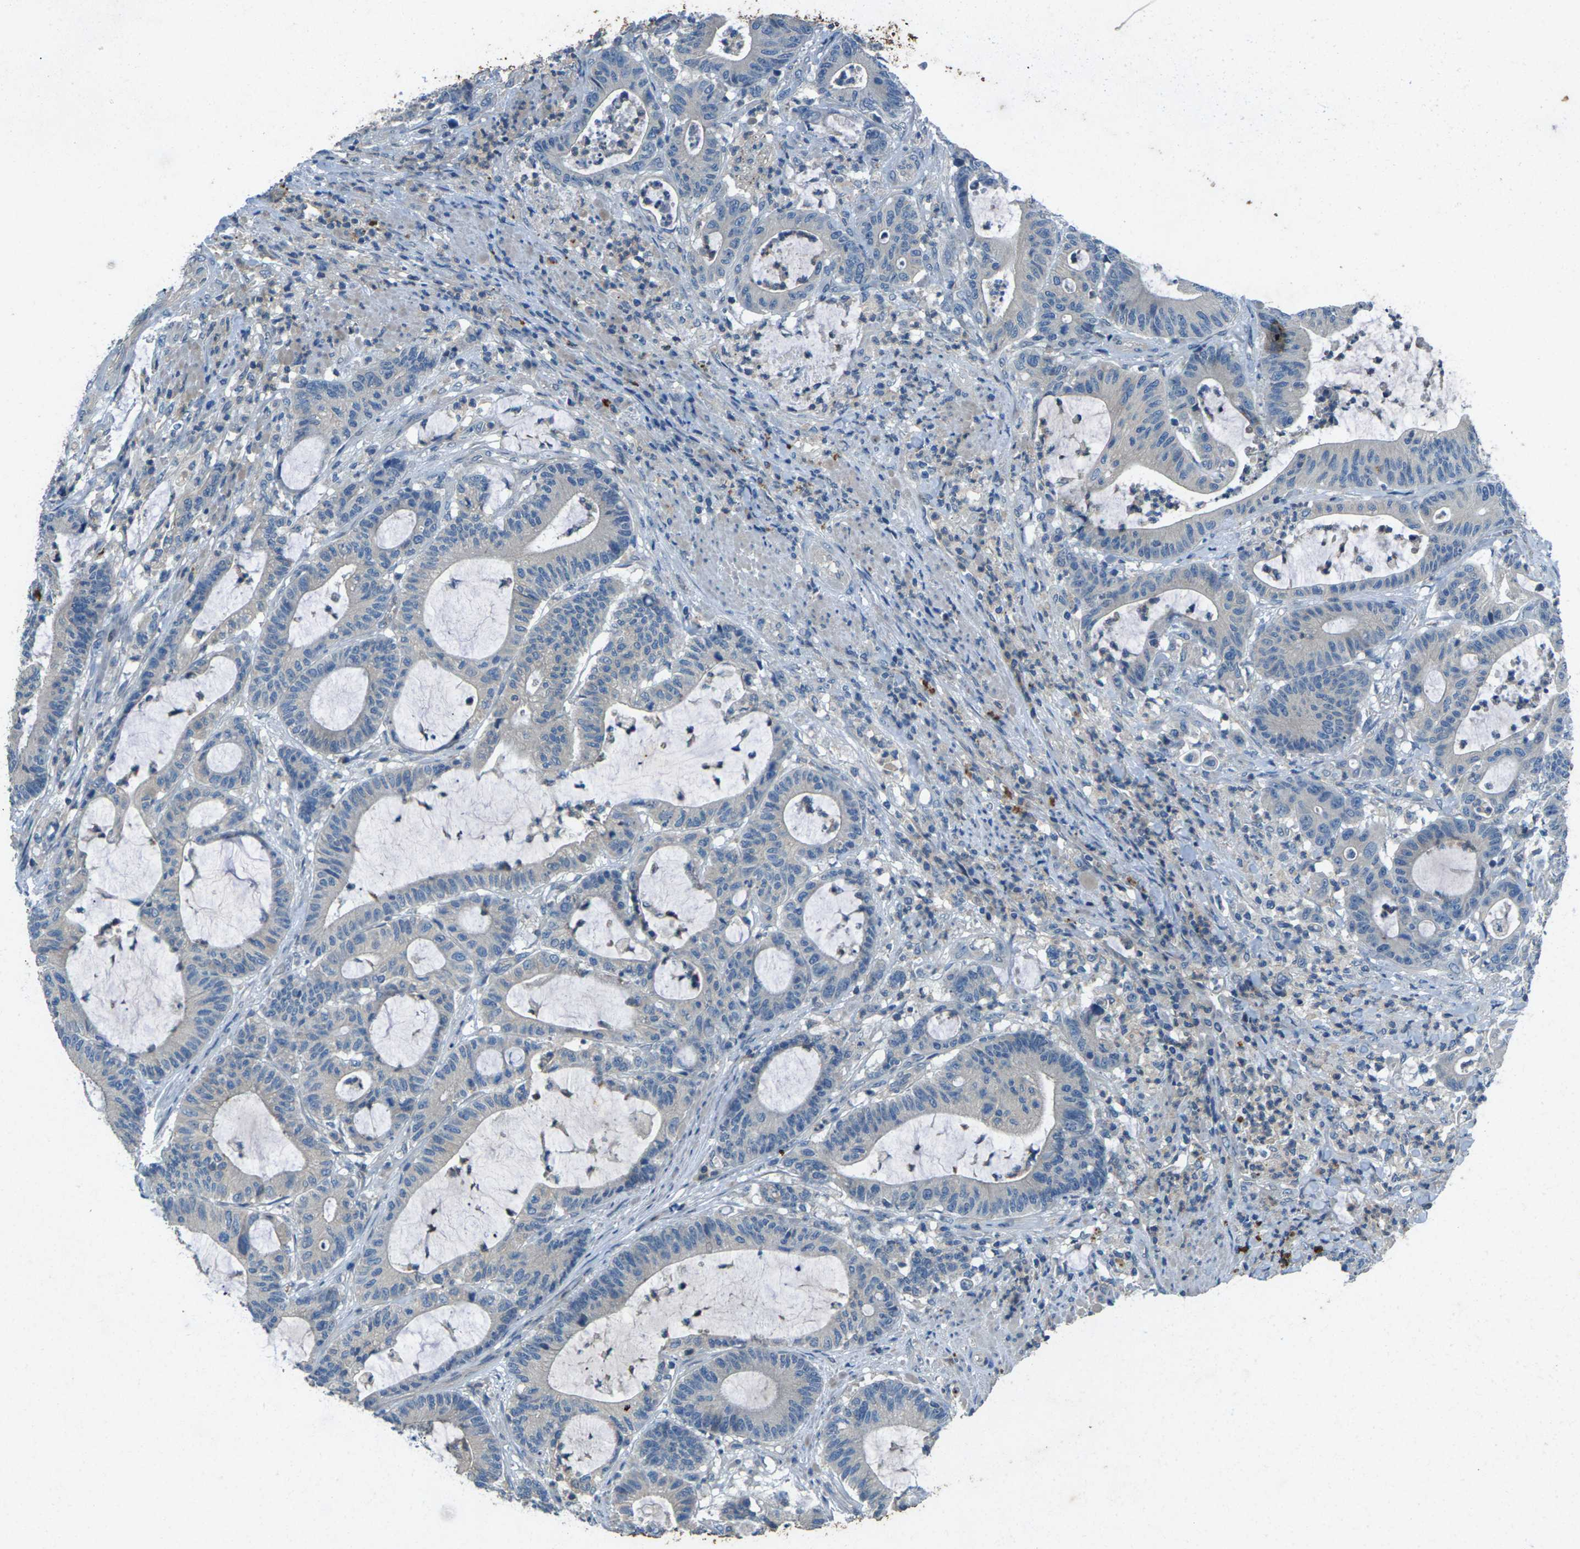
{"staining": {"intensity": "negative", "quantity": "none", "location": "none"}, "tissue": "colorectal cancer", "cell_type": "Tumor cells", "image_type": "cancer", "snomed": [{"axis": "morphology", "description": "Adenocarcinoma, NOS"}, {"axis": "topography", "description": "Colon"}], "caption": "Colorectal adenocarcinoma was stained to show a protein in brown. There is no significant staining in tumor cells. (IHC, brightfield microscopy, high magnification).", "gene": "SIGLEC14", "patient": {"sex": "female", "age": 84}}